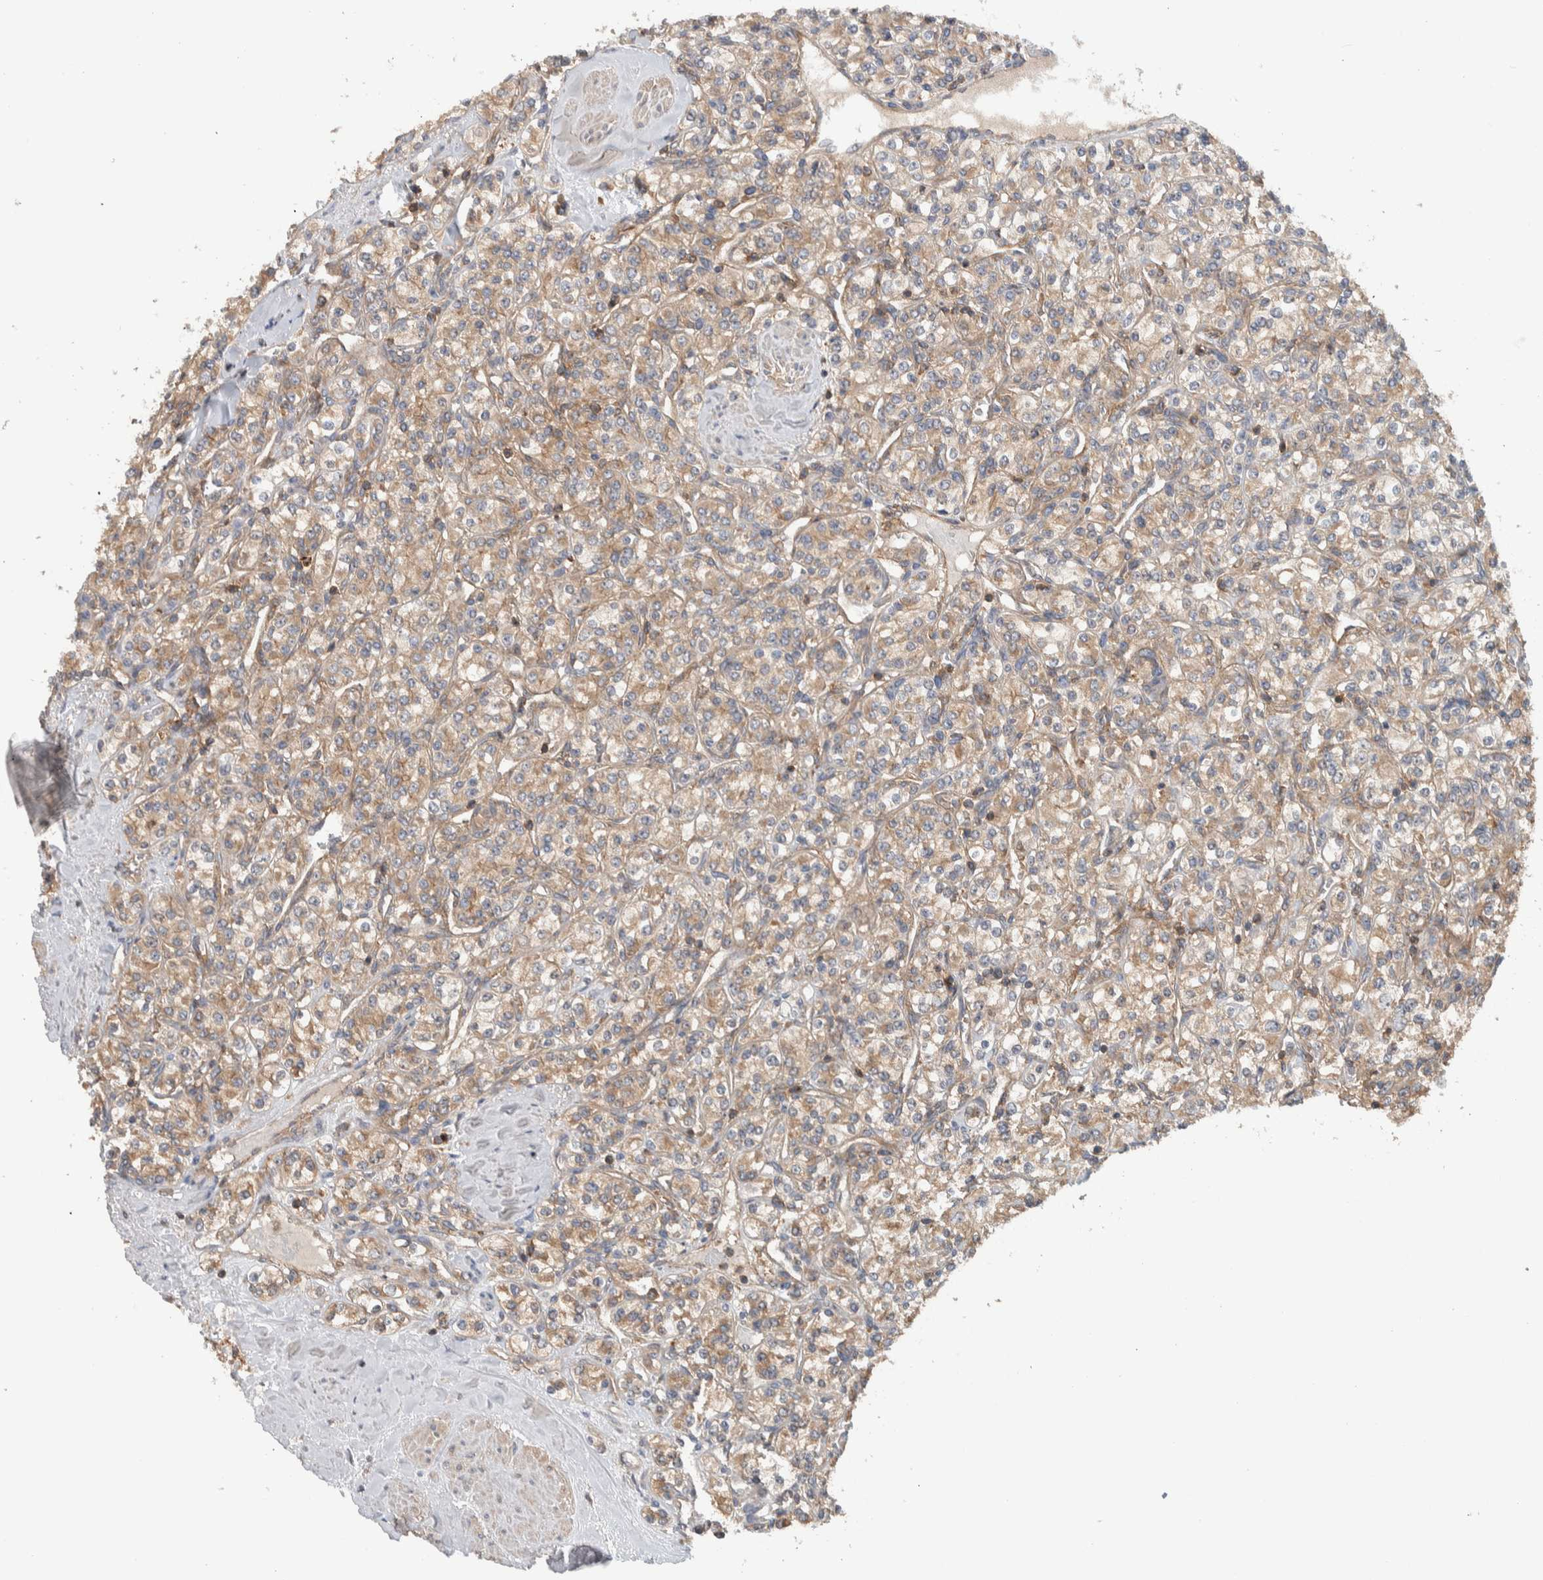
{"staining": {"intensity": "weak", "quantity": ">75%", "location": "cytoplasmic/membranous"}, "tissue": "renal cancer", "cell_type": "Tumor cells", "image_type": "cancer", "snomed": [{"axis": "morphology", "description": "Adenocarcinoma, NOS"}, {"axis": "topography", "description": "Kidney"}], "caption": "This image reveals immunohistochemistry staining of adenocarcinoma (renal), with low weak cytoplasmic/membranous expression in approximately >75% of tumor cells.", "gene": "MPRIP", "patient": {"sex": "male", "age": 77}}